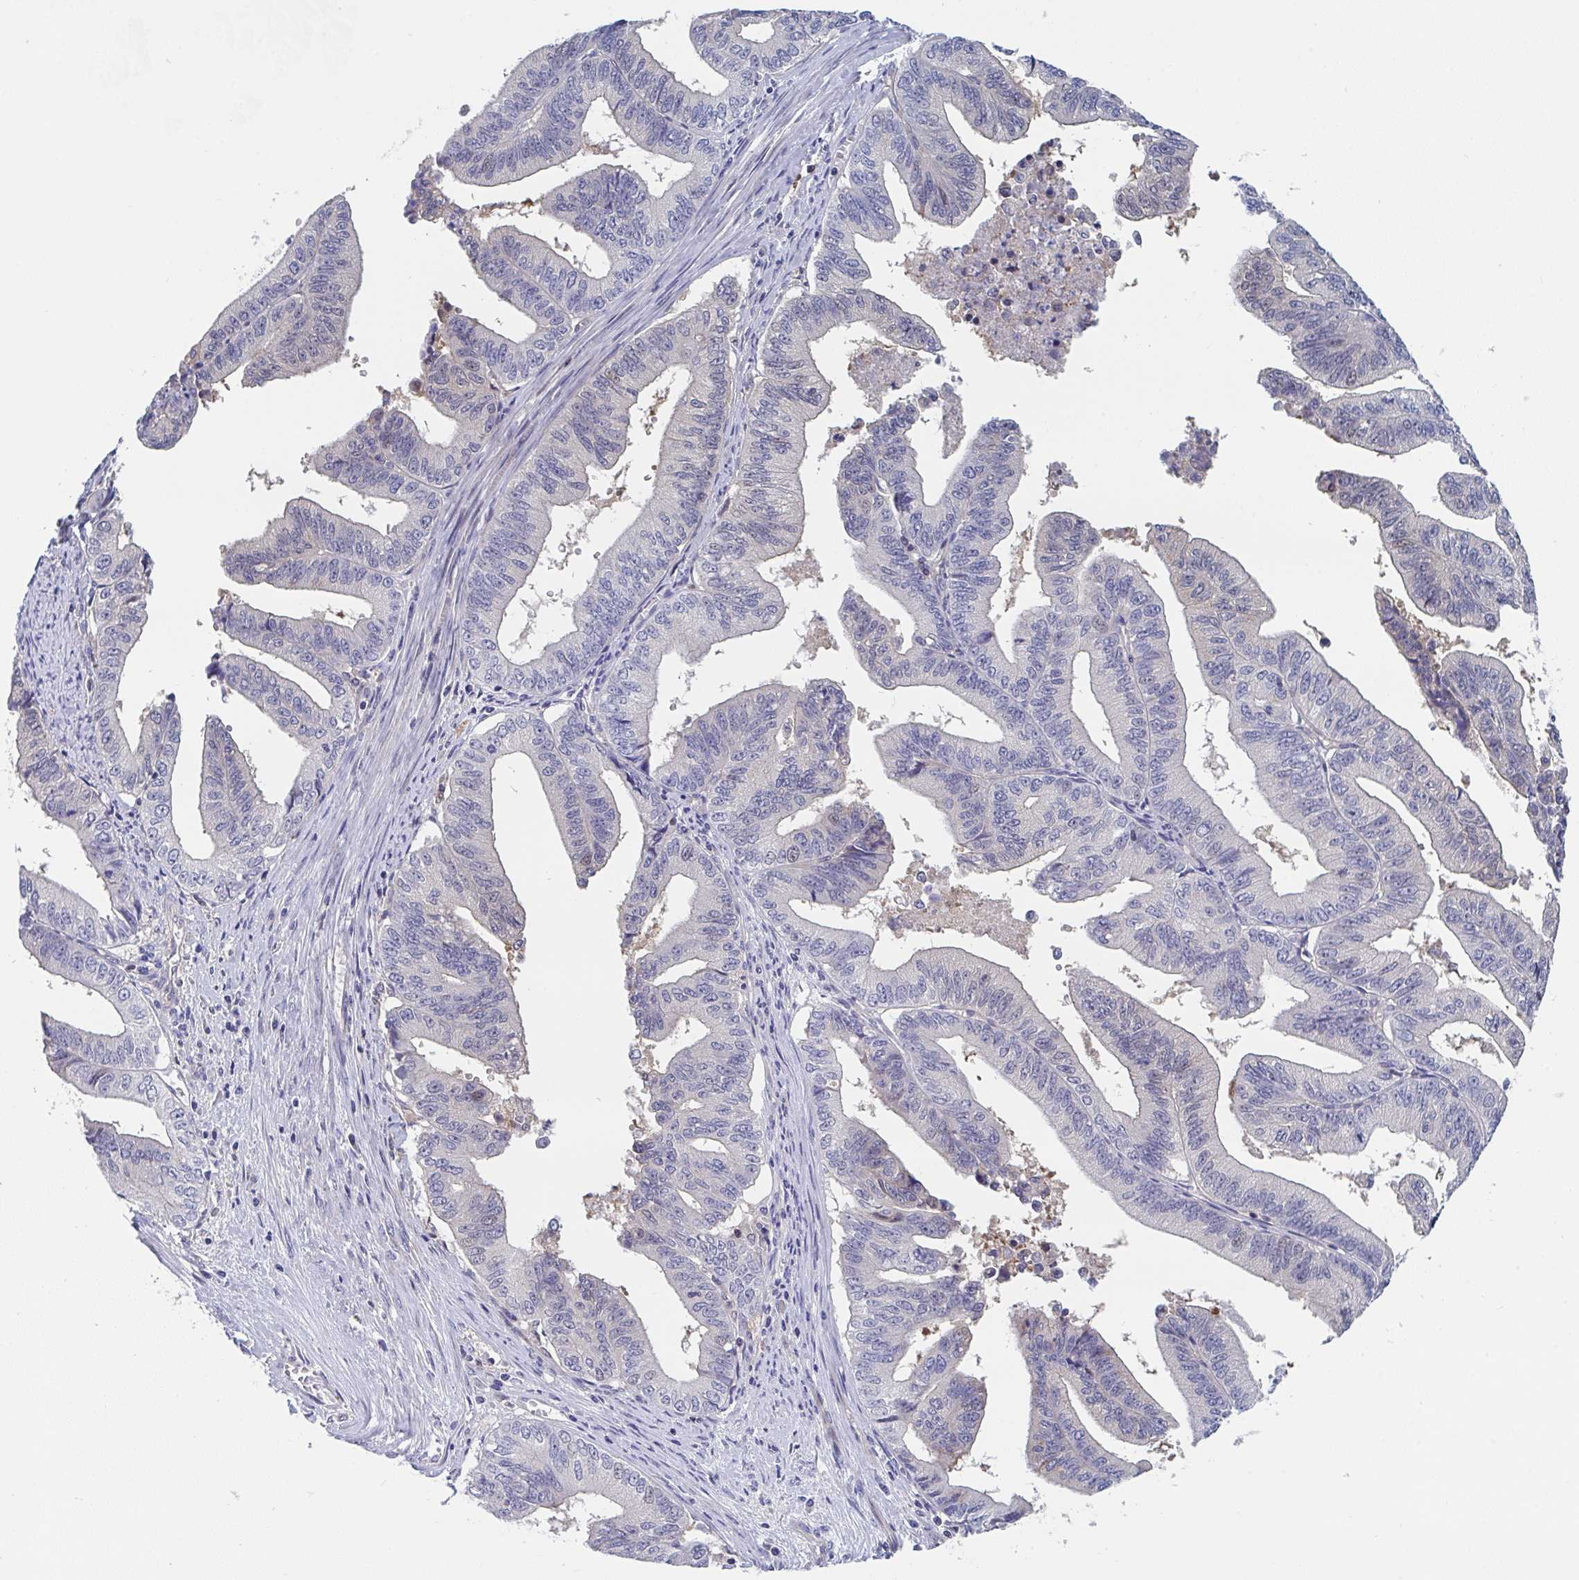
{"staining": {"intensity": "negative", "quantity": "none", "location": "none"}, "tissue": "endometrial cancer", "cell_type": "Tumor cells", "image_type": "cancer", "snomed": [{"axis": "morphology", "description": "Adenocarcinoma, NOS"}, {"axis": "topography", "description": "Endometrium"}], "caption": "High magnification brightfield microscopy of adenocarcinoma (endometrial) stained with DAB (3,3'-diaminobenzidine) (brown) and counterstained with hematoxylin (blue): tumor cells show no significant expression.", "gene": "P2RX3", "patient": {"sex": "female", "age": 65}}